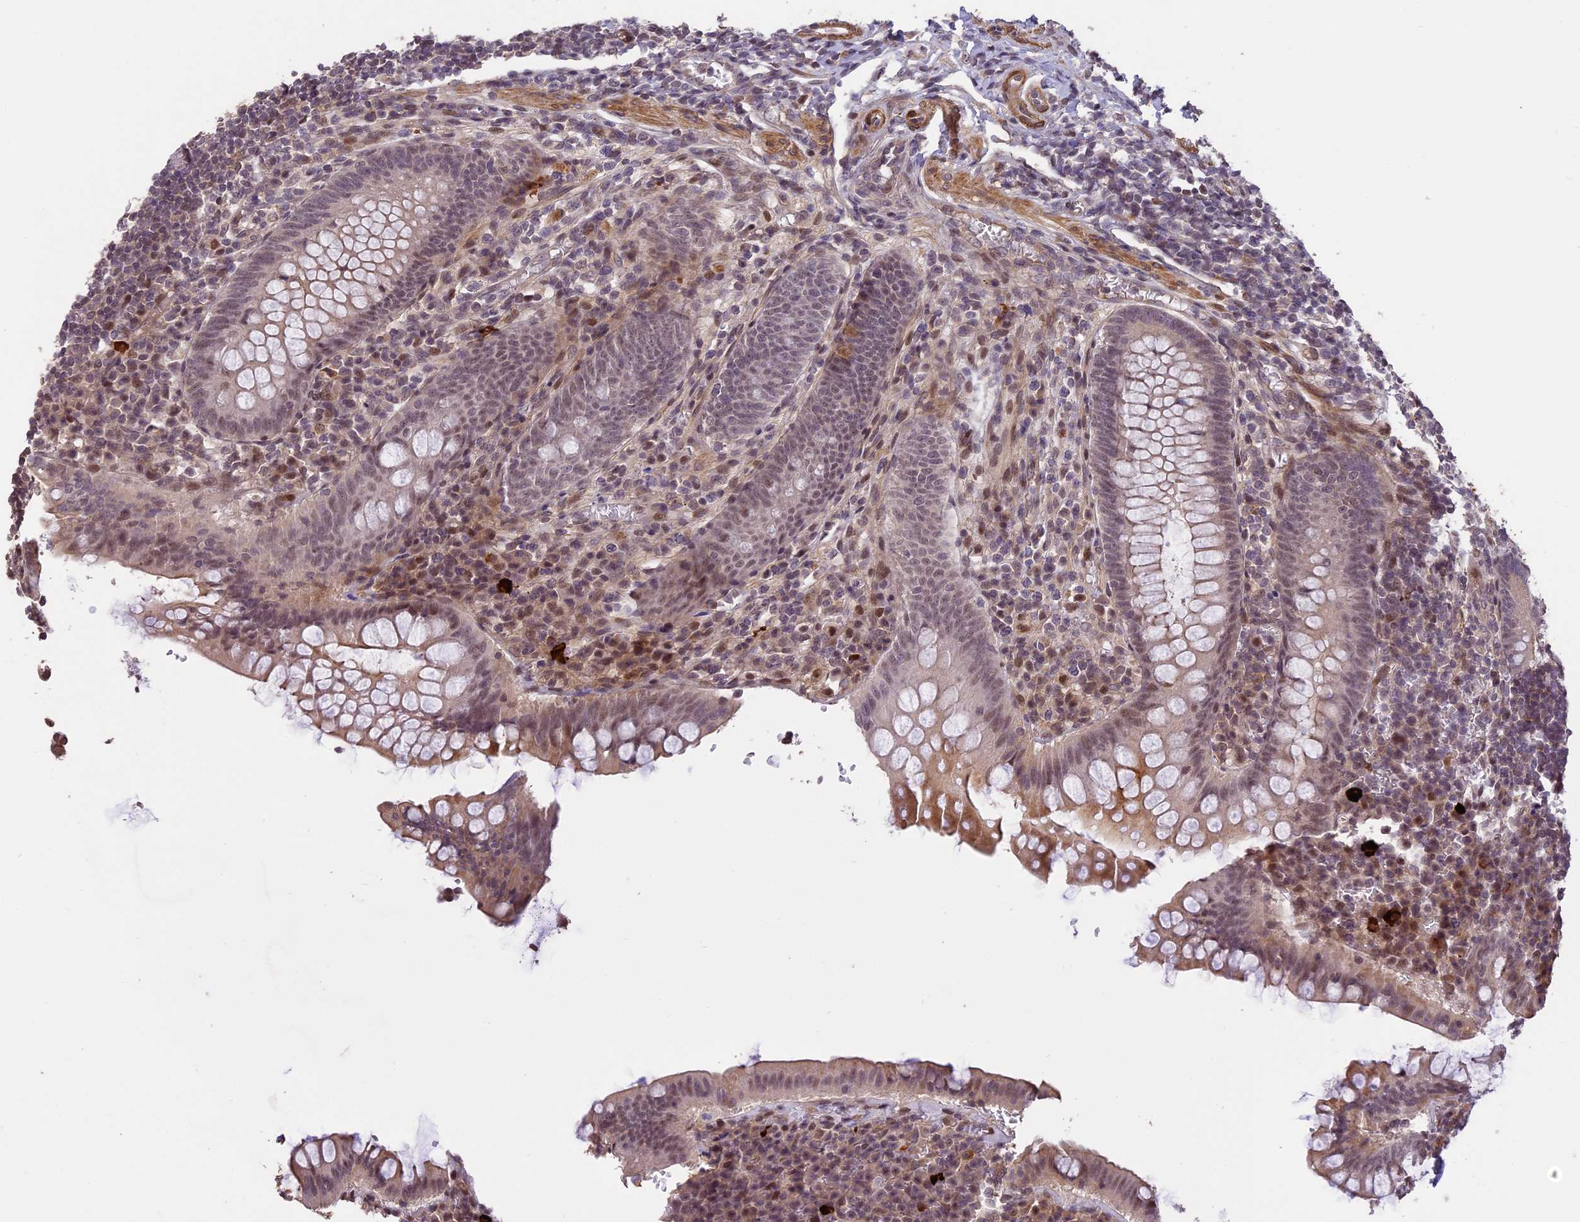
{"staining": {"intensity": "moderate", "quantity": "<25%", "location": "cytoplasmic/membranous"}, "tissue": "appendix", "cell_type": "Glandular cells", "image_type": "normal", "snomed": [{"axis": "morphology", "description": "Normal tissue, NOS"}, {"axis": "topography", "description": "Appendix"}], "caption": "A micrograph showing moderate cytoplasmic/membranous positivity in about <25% of glandular cells in normal appendix, as visualized by brown immunohistochemical staining.", "gene": "PRELID2", "patient": {"sex": "female", "age": 33}}